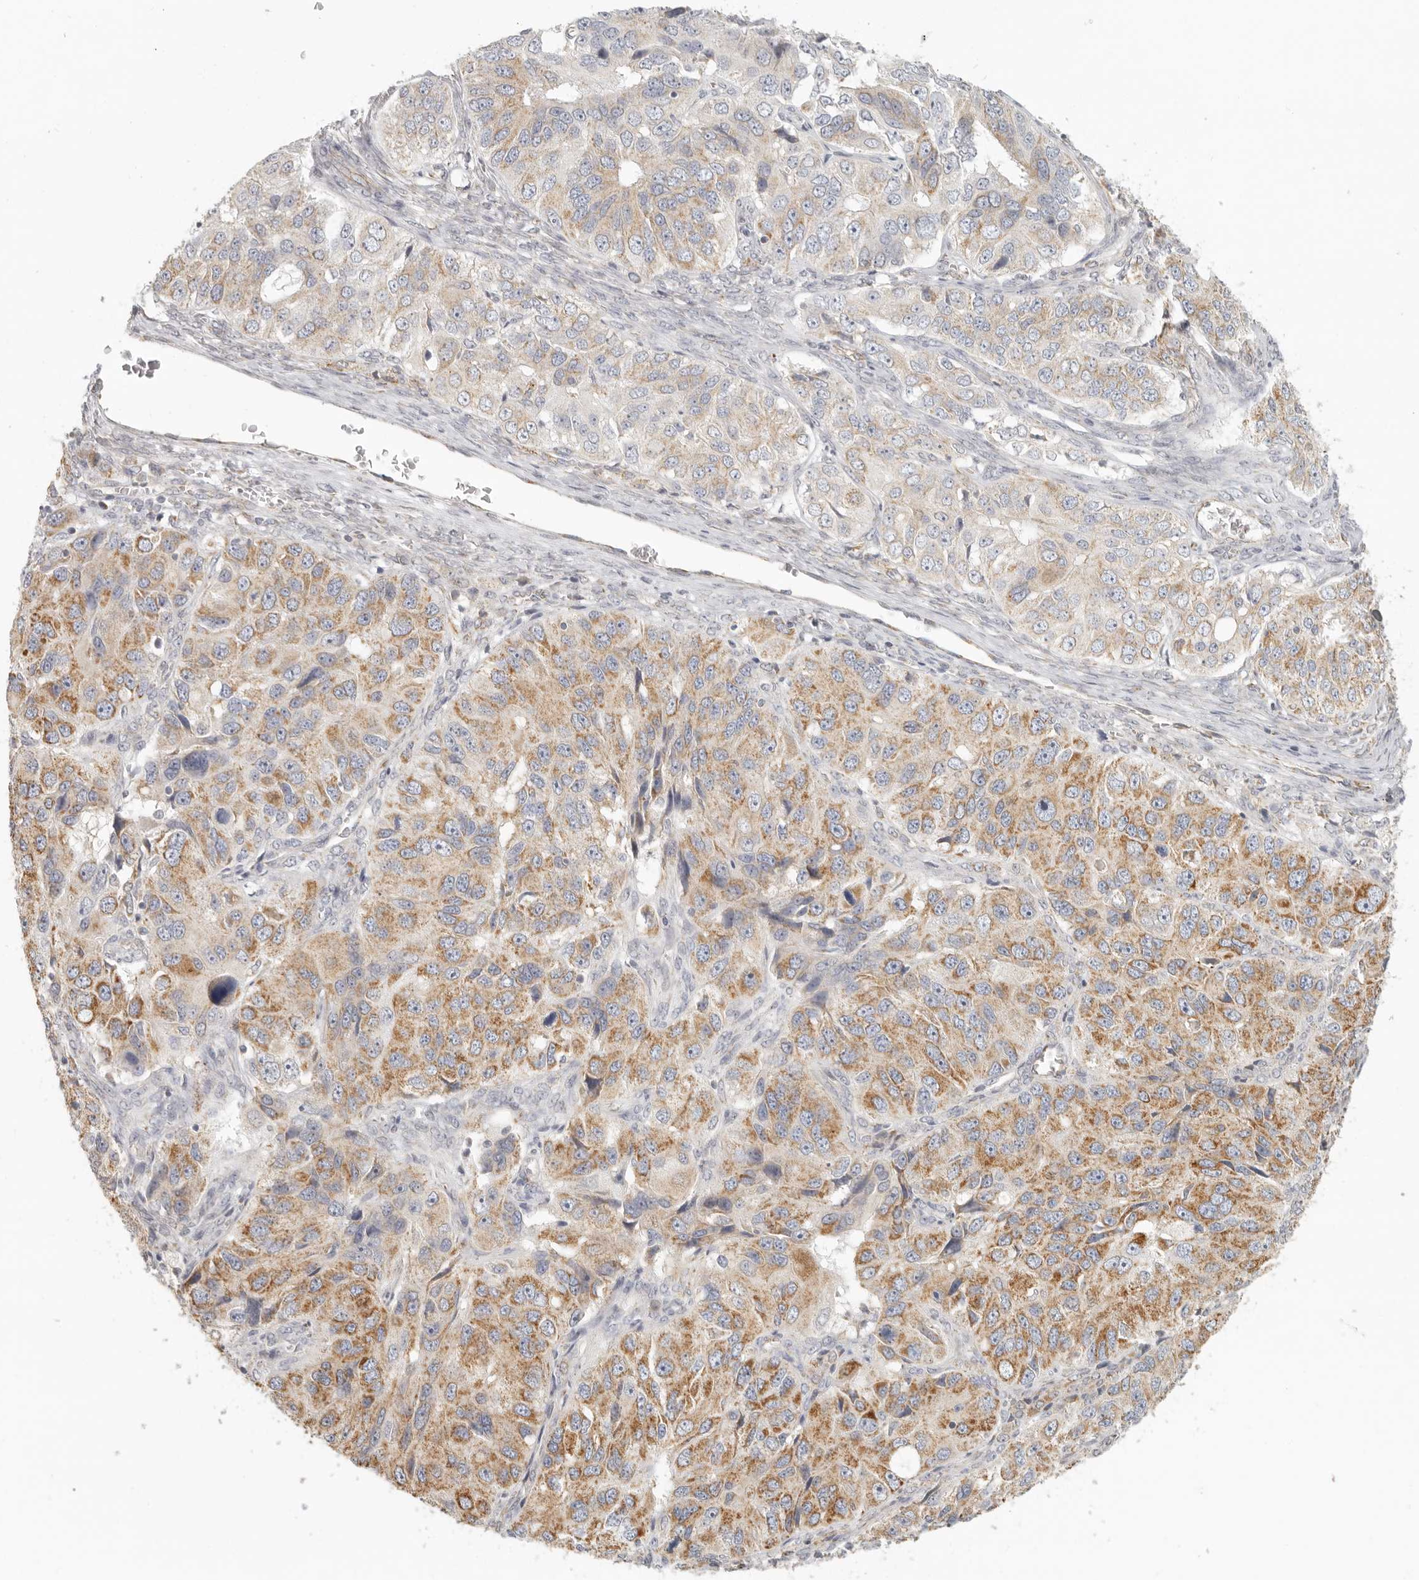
{"staining": {"intensity": "moderate", "quantity": ">75%", "location": "cytoplasmic/membranous"}, "tissue": "ovarian cancer", "cell_type": "Tumor cells", "image_type": "cancer", "snomed": [{"axis": "morphology", "description": "Carcinoma, endometroid"}, {"axis": "topography", "description": "Ovary"}], "caption": "High-power microscopy captured an IHC photomicrograph of ovarian cancer, revealing moderate cytoplasmic/membranous expression in approximately >75% of tumor cells. (Brightfield microscopy of DAB IHC at high magnification).", "gene": "KDF1", "patient": {"sex": "female", "age": 51}}